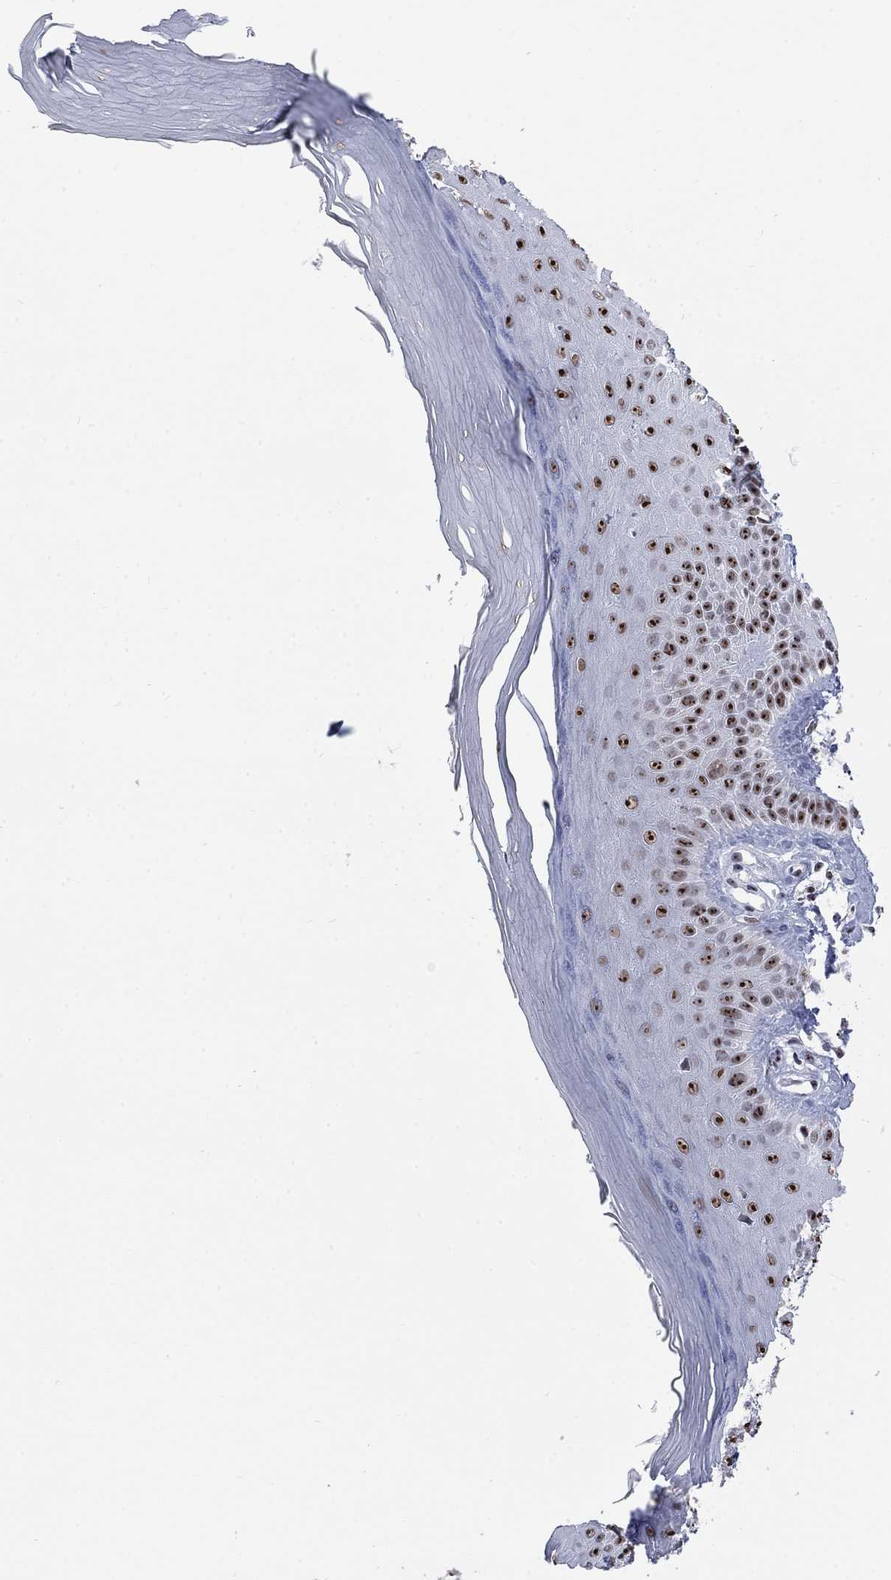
{"staining": {"intensity": "negative", "quantity": "none", "location": "none"}, "tissue": "skin", "cell_type": "Fibroblasts", "image_type": "normal", "snomed": [{"axis": "morphology", "description": "Normal tissue, NOS"}, {"axis": "morphology", "description": "Inflammation, NOS"}, {"axis": "morphology", "description": "Fibrosis, NOS"}, {"axis": "topography", "description": "Skin"}], "caption": "Photomicrograph shows no protein expression in fibroblasts of unremarkable skin. (DAB immunohistochemistry (IHC), high magnification).", "gene": "CSRNP3", "patient": {"sex": "male", "age": 71}}